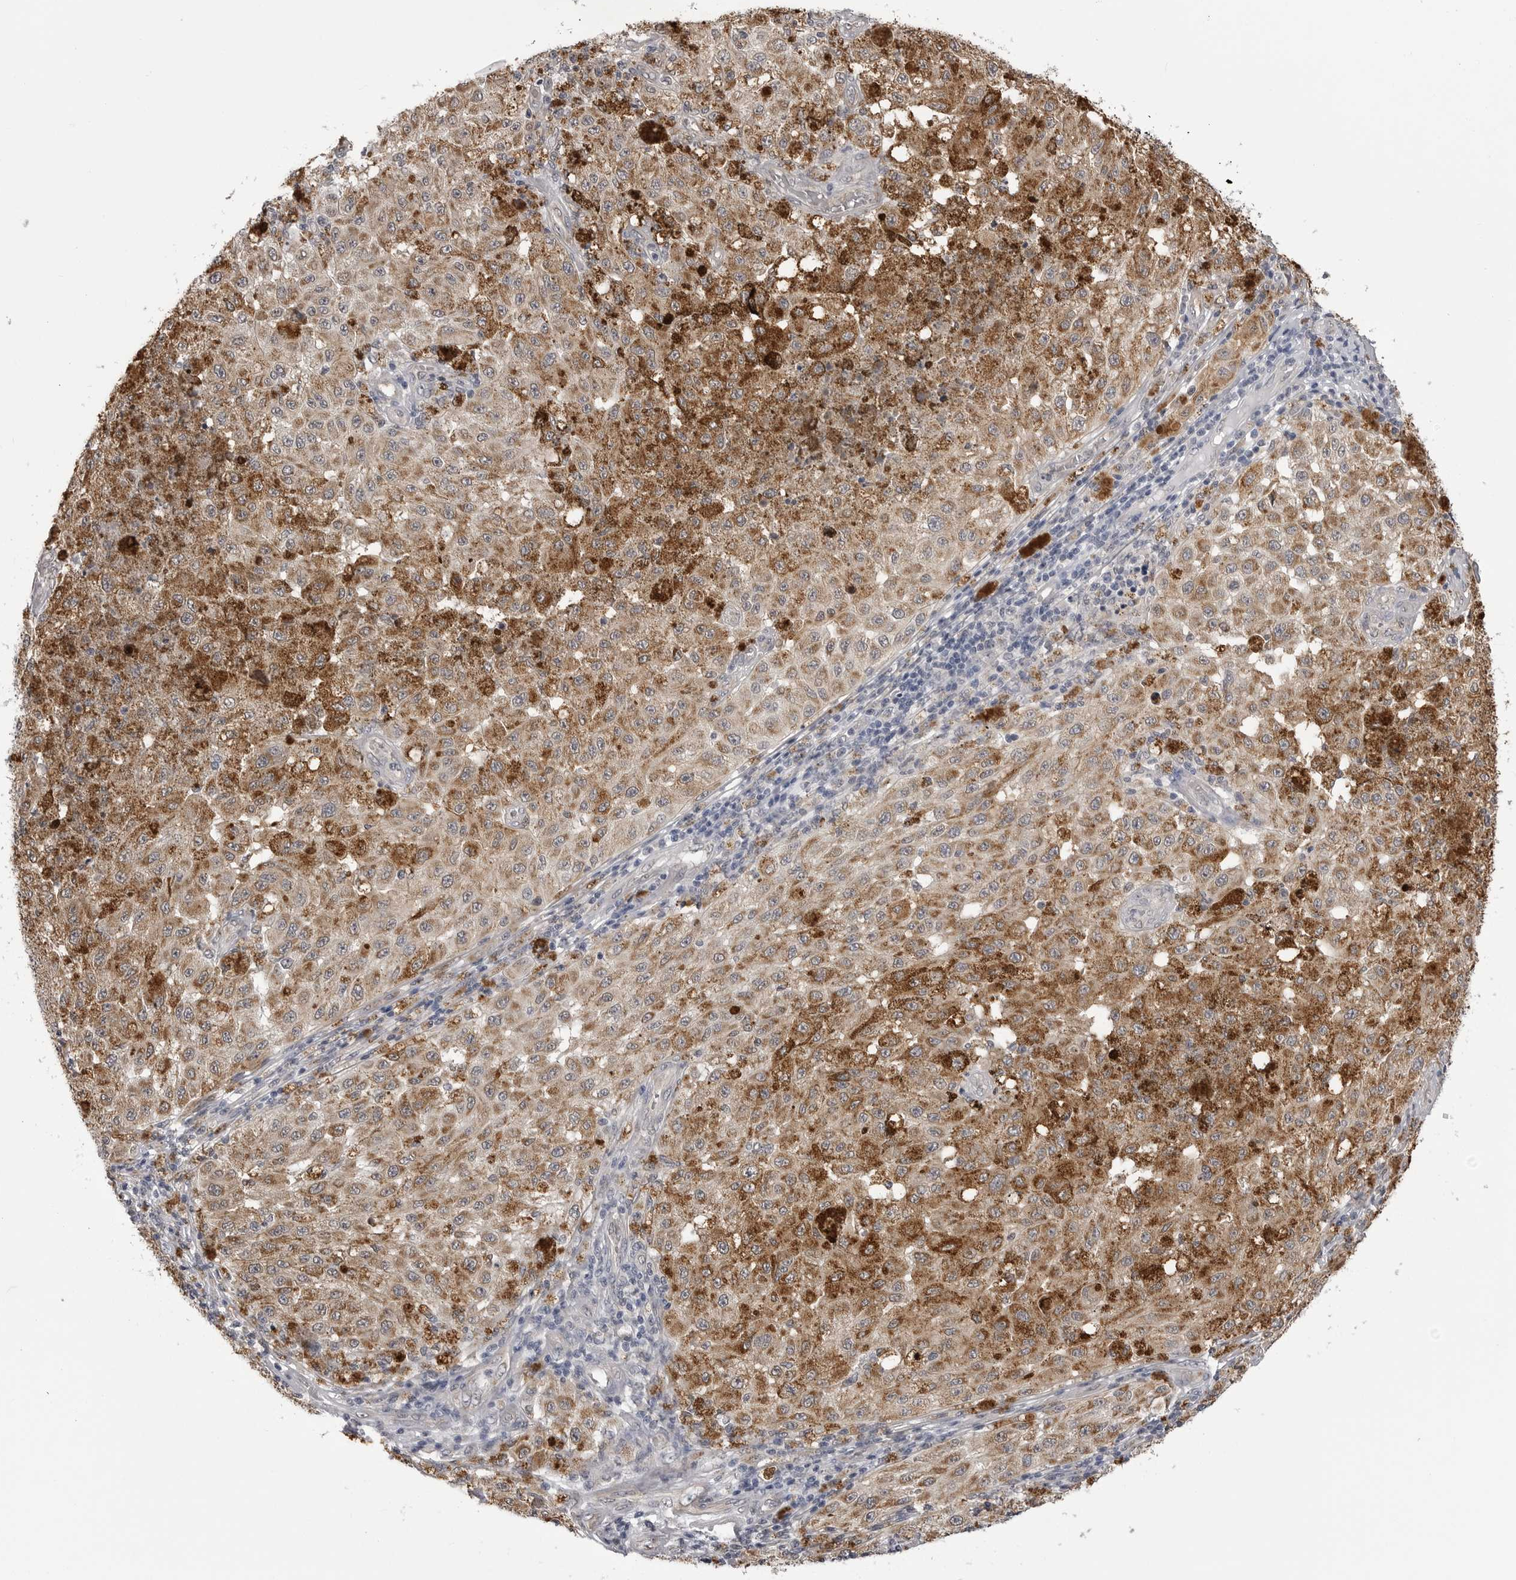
{"staining": {"intensity": "moderate", "quantity": ">75%", "location": "cytoplasmic/membranous"}, "tissue": "melanoma", "cell_type": "Tumor cells", "image_type": "cancer", "snomed": [{"axis": "morphology", "description": "Malignant melanoma, NOS"}, {"axis": "topography", "description": "Skin"}], "caption": "High-power microscopy captured an immunohistochemistry (IHC) image of malignant melanoma, revealing moderate cytoplasmic/membranous staining in about >75% of tumor cells. (brown staining indicates protein expression, while blue staining denotes nuclei).", "gene": "FH", "patient": {"sex": "female", "age": 64}}